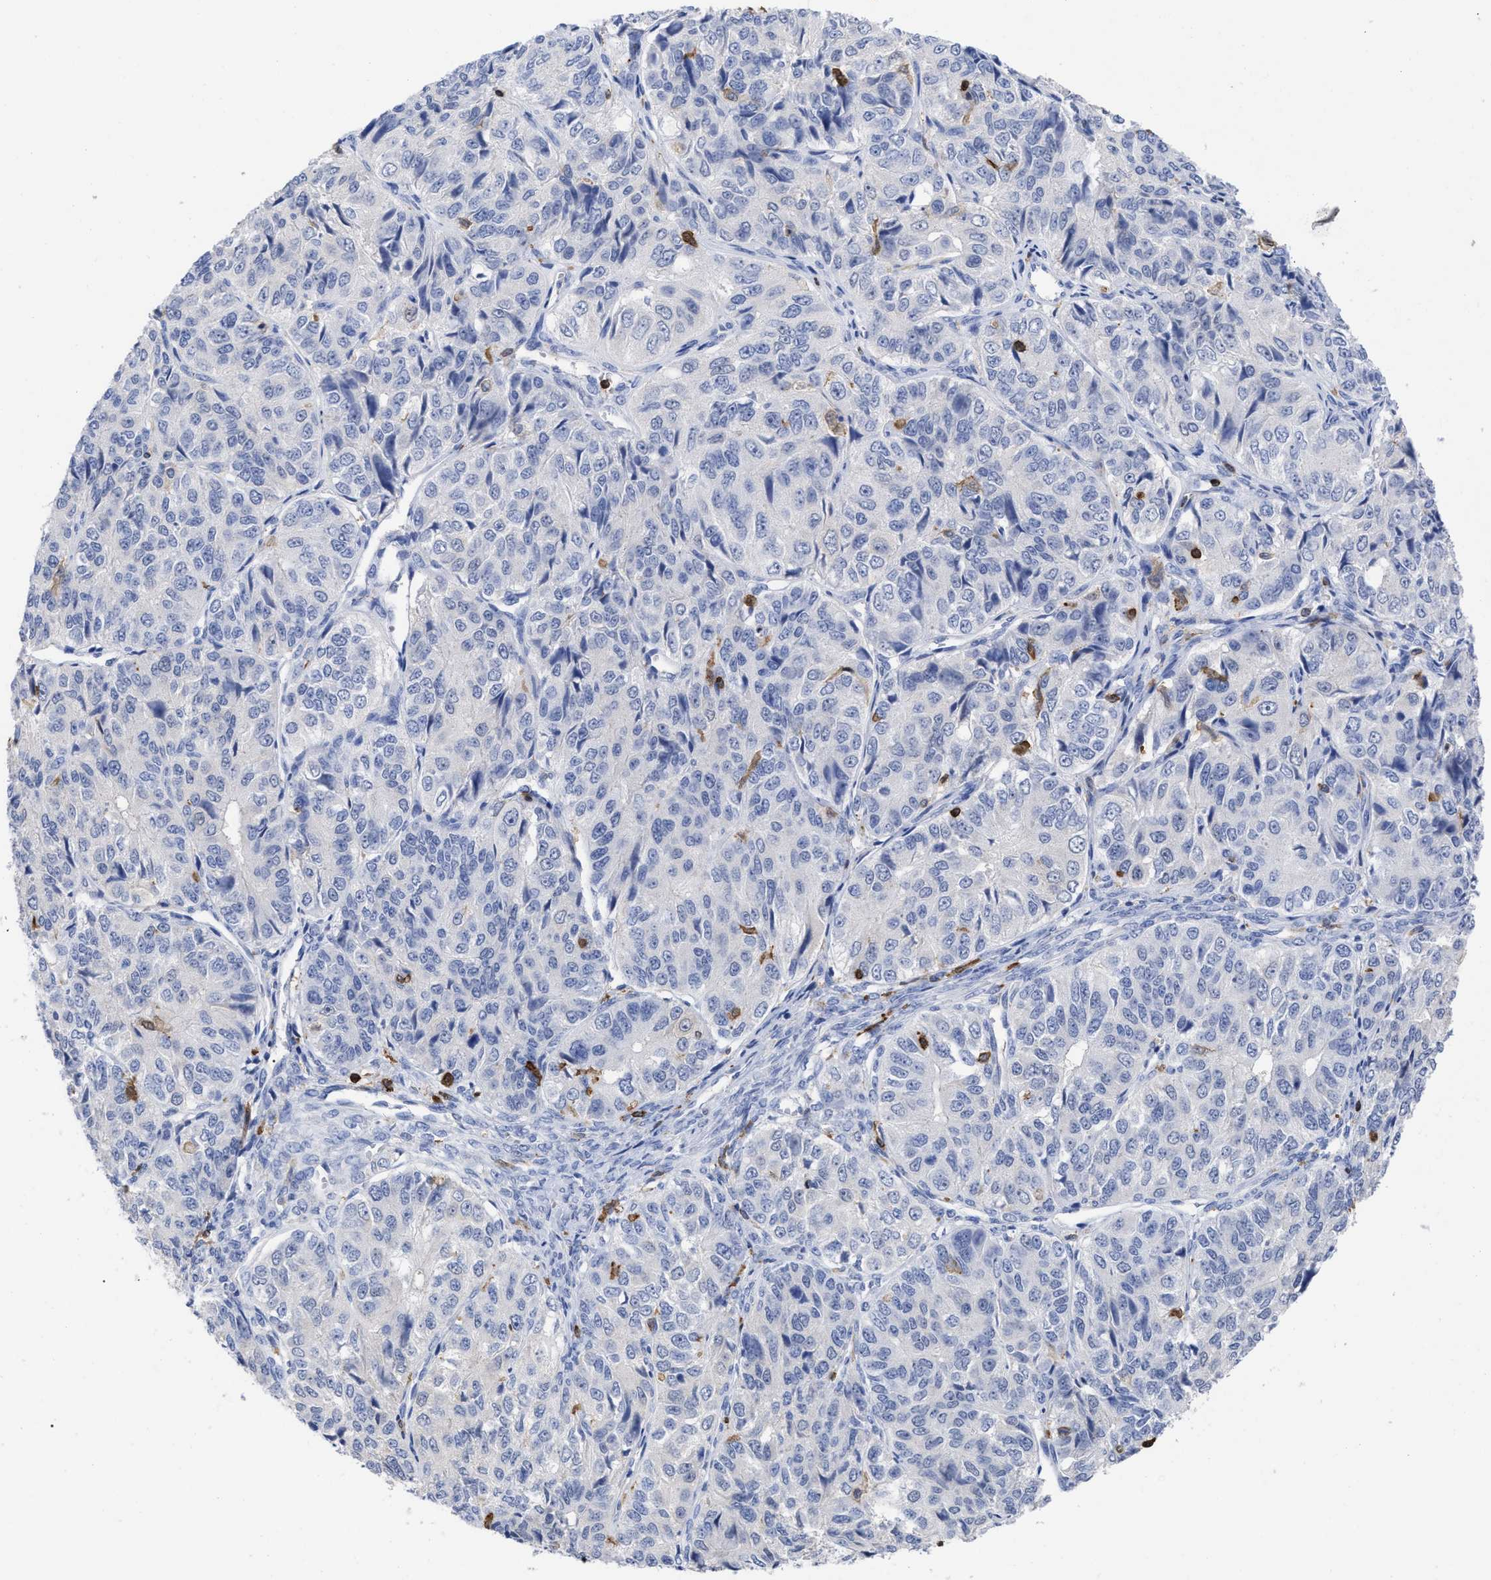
{"staining": {"intensity": "negative", "quantity": "none", "location": "none"}, "tissue": "ovarian cancer", "cell_type": "Tumor cells", "image_type": "cancer", "snomed": [{"axis": "morphology", "description": "Carcinoma, endometroid"}, {"axis": "topography", "description": "Ovary"}], "caption": "Immunohistochemical staining of human ovarian endometroid carcinoma reveals no significant positivity in tumor cells. Brightfield microscopy of IHC stained with DAB (3,3'-diaminobenzidine) (brown) and hematoxylin (blue), captured at high magnification.", "gene": "HCLS1", "patient": {"sex": "female", "age": 51}}